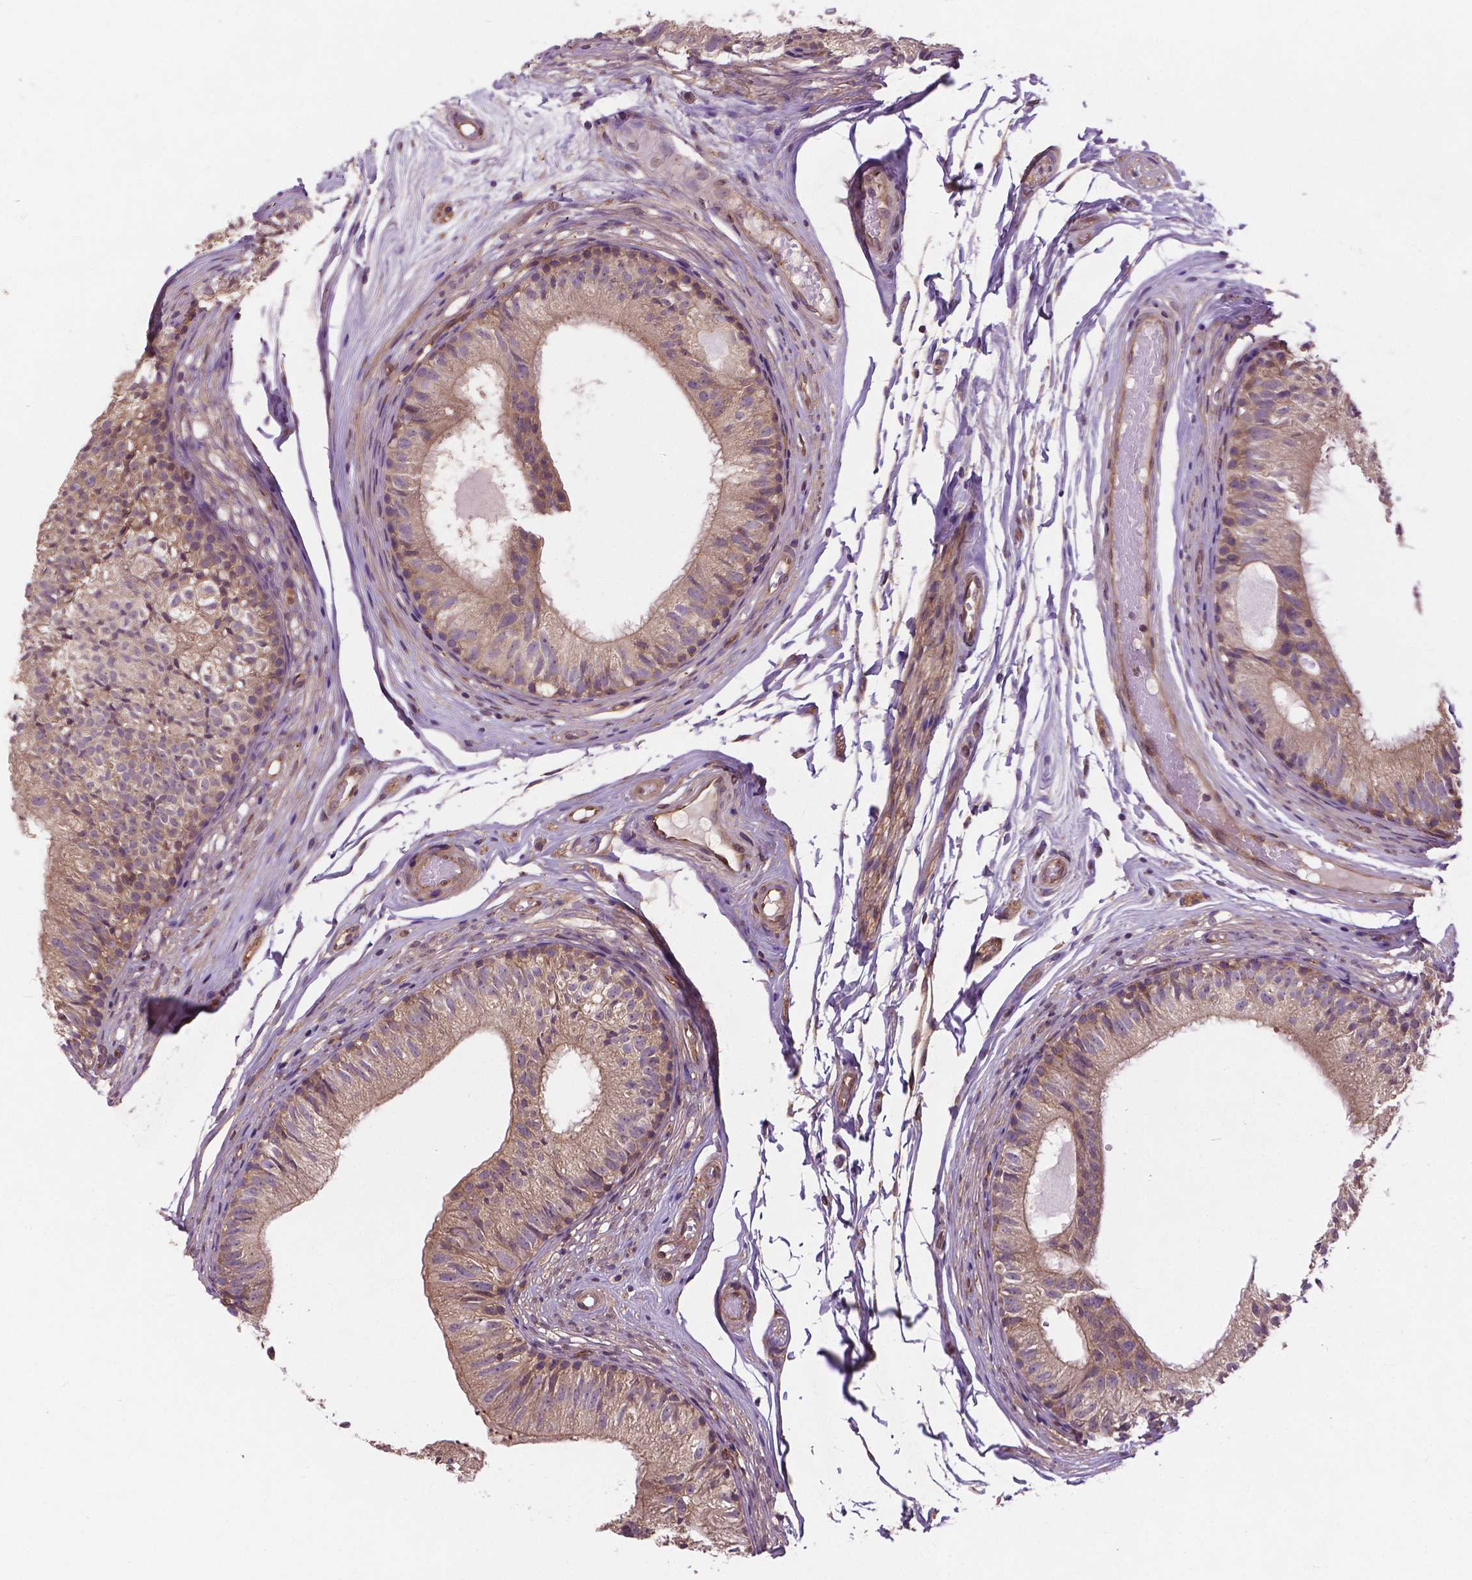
{"staining": {"intensity": "weak", "quantity": "25%-75%", "location": "cytoplasmic/membranous"}, "tissue": "epididymis", "cell_type": "Glandular cells", "image_type": "normal", "snomed": [{"axis": "morphology", "description": "Normal tissue, NOS"}, {"axis": "topography", "description": "Epididymis"}], "caption": "Protein analysis of benign epididymis displays weak cytoplasmic/membranous expression in about 25%-75% of glandular cells. Using DAB (brown) and hematoxylin (blue) stains, captured at high magnification using brightfield microscopy.", "gene": "MZT1", "patient": {"sex": "male", "age": 29}}